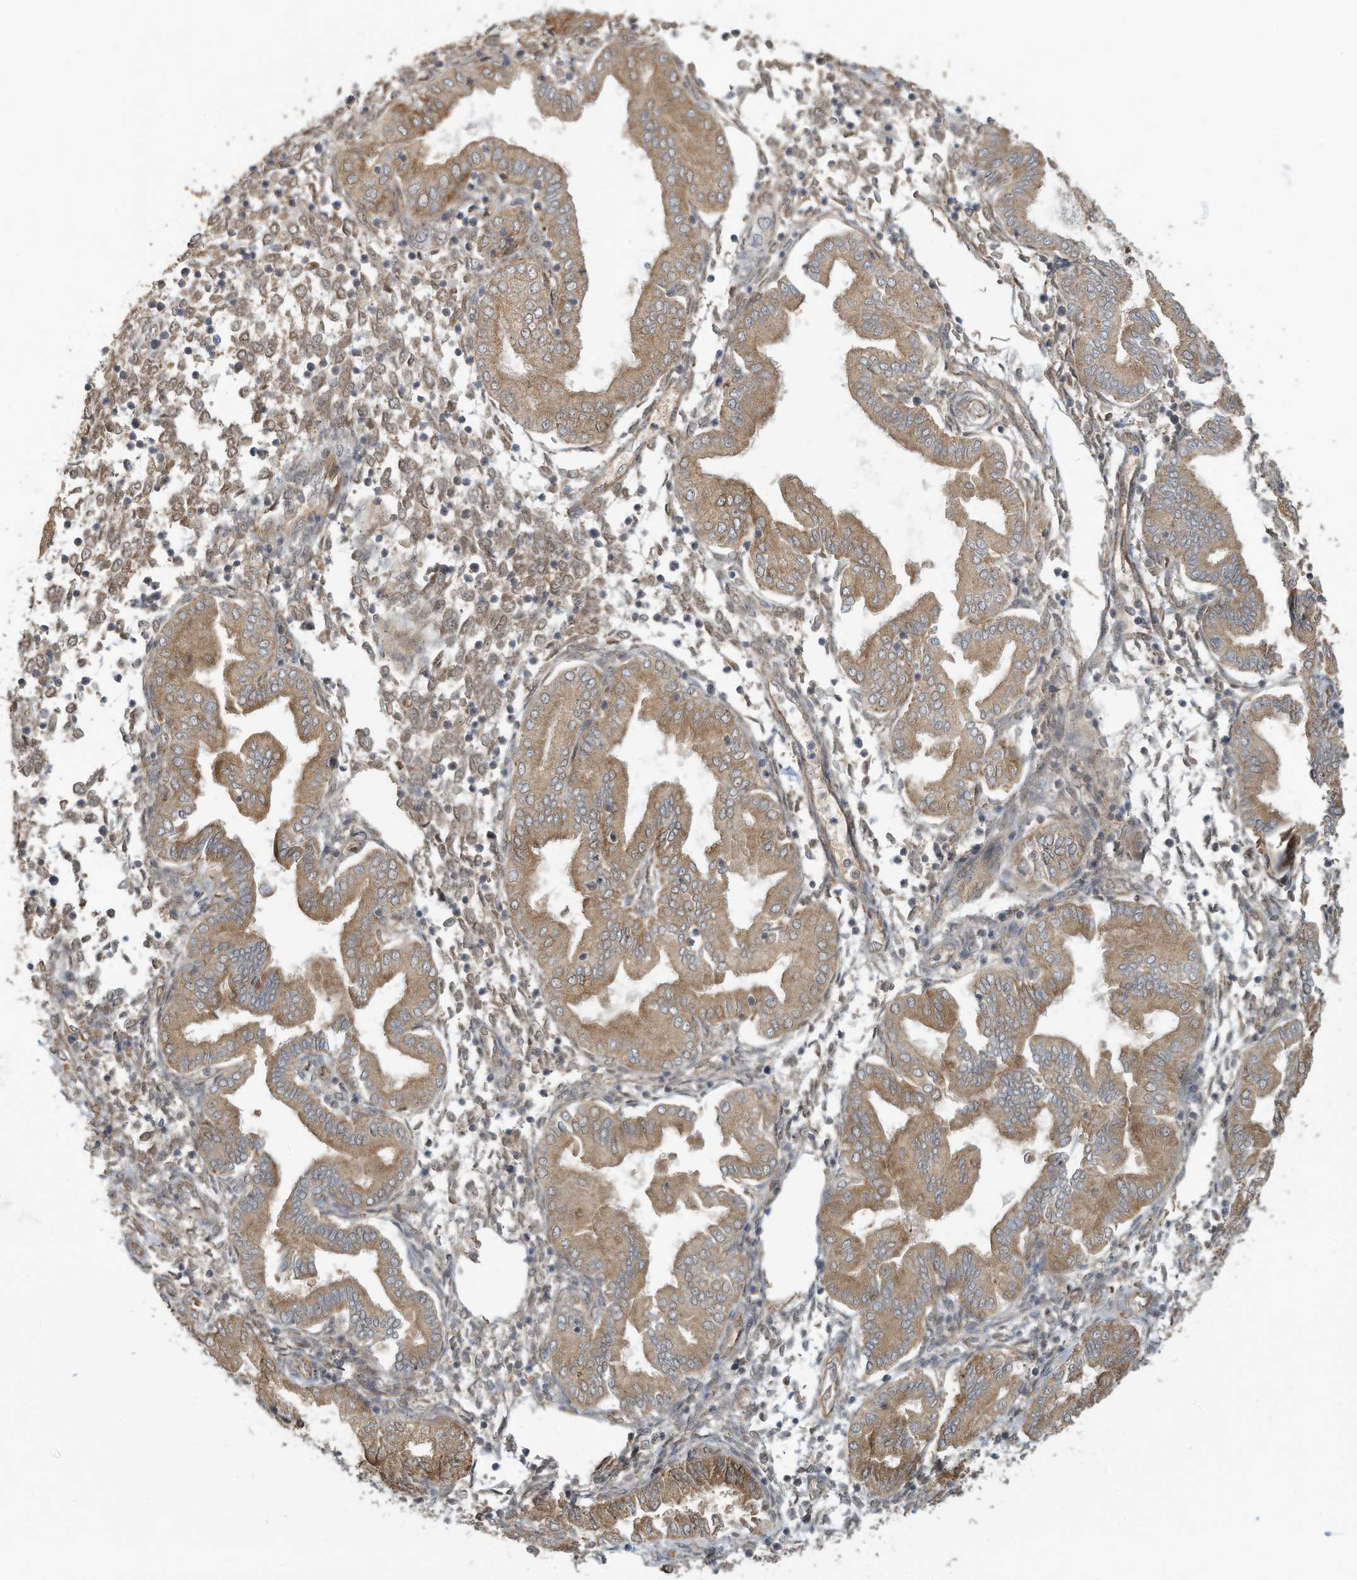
{"staining": {"intensity": "weak", "quantity": "25%-75%", "location": "cytoplasmic/membranous"}, "tissue": "endometrium", "cell_type": "Cells in endometrial stroma", "image_type": "normal", "snomed": [{"axis": "morphology", "description": "Normal tissue, NOS"}, {"axis": "topography", "description": "Endometrium"}], "caption": "Immunohistochemical staining of unremarkable endometrium reveals low levels of weak cytoplasmic/membranous expression in approximately 25%-75% of cells in endometrial stroma.", "gene": "ERI2", "patient": {"sex": "female", "age": 53}}